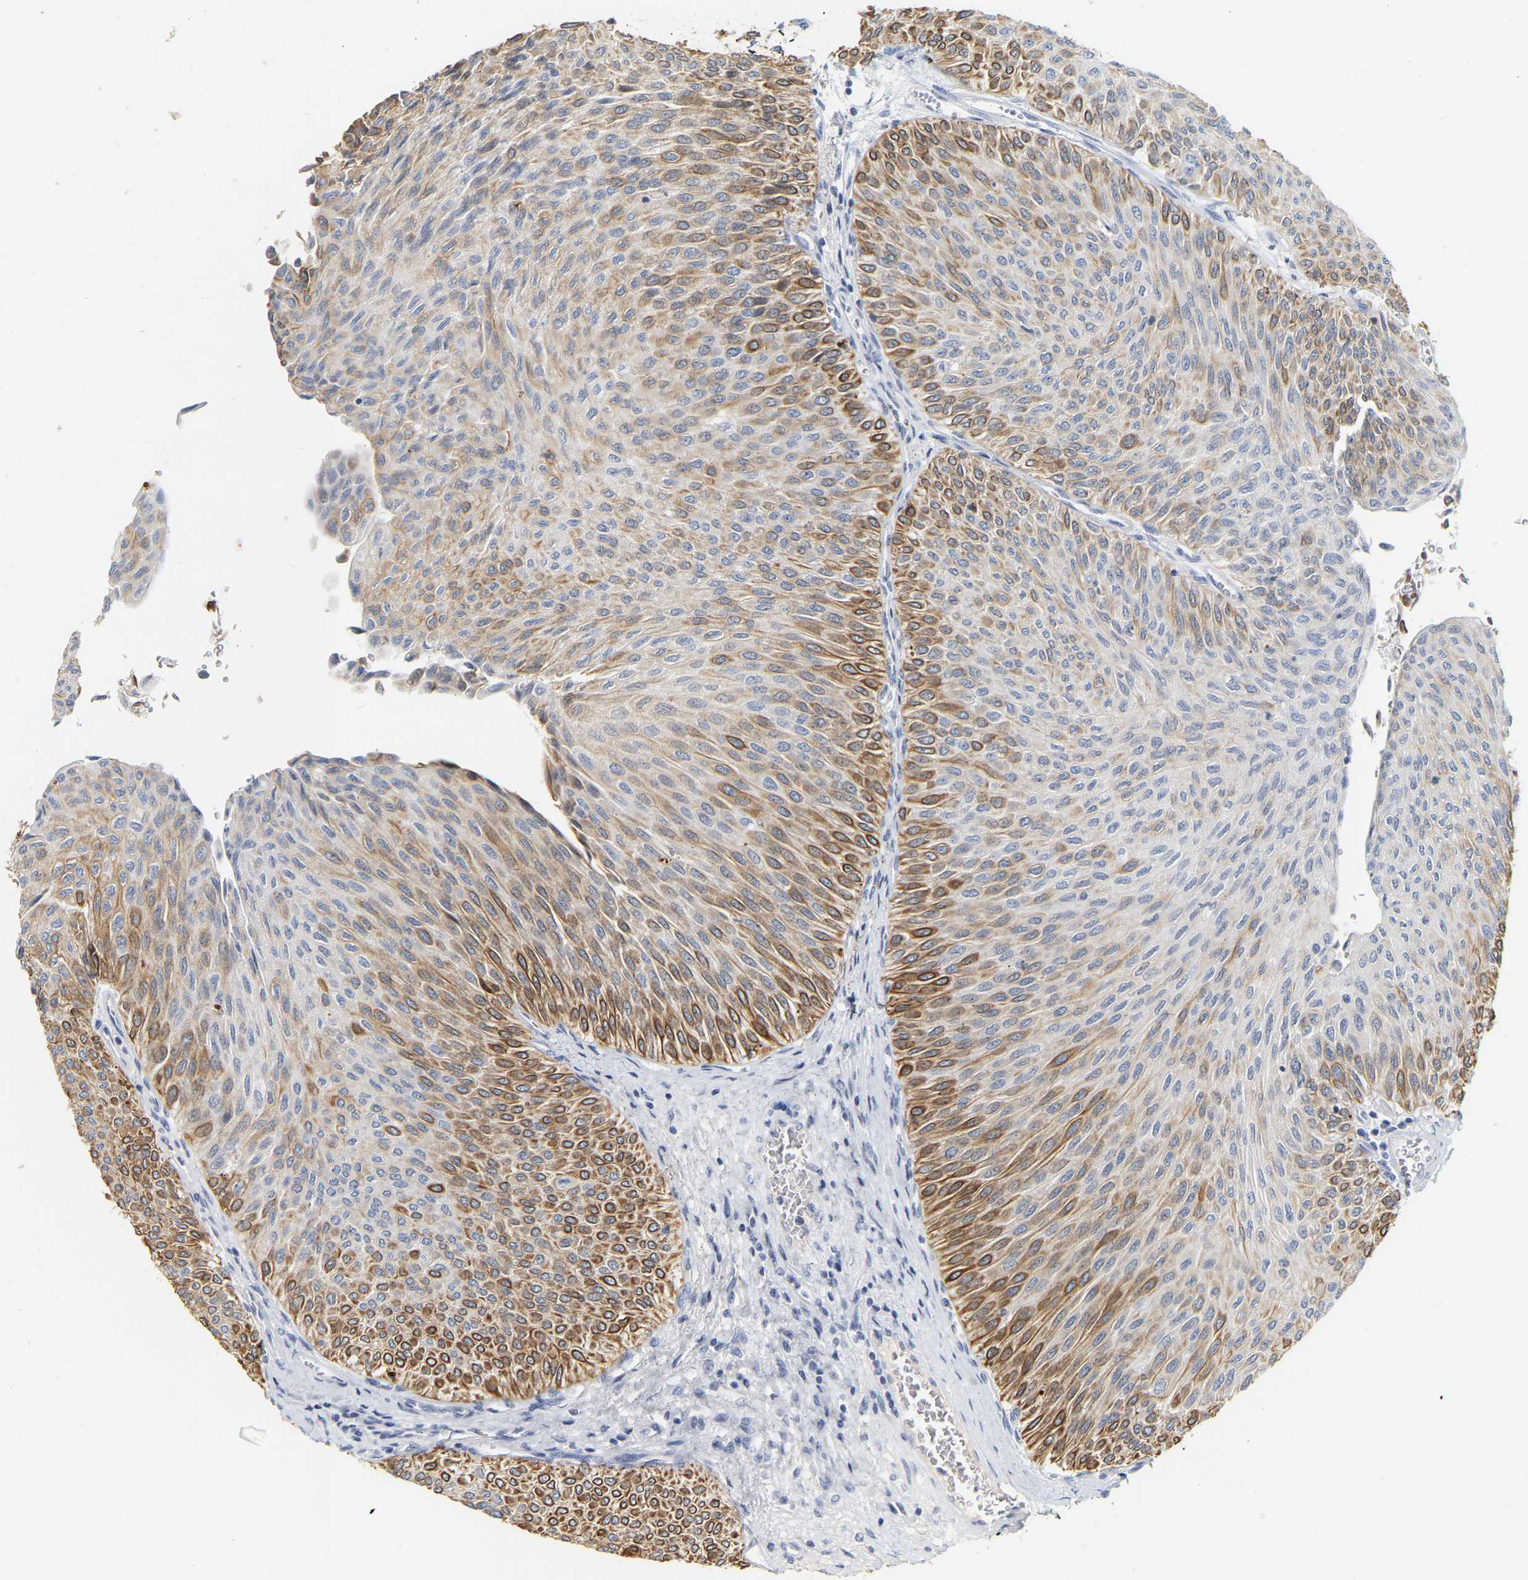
{"staining": {"intensity": "moderate", "quantity": "25%-75%", "location": "cytoplasmic/membranous"}, "tissue": "urothelial cancer", "cell_type": "Tumor cells", "image_type": "cancer", "snomed": [{"axis": "morphology", "description": "Urothelial carcinoma, Low grade"}, {"axis": "topography", "description": "Urinary bladder"}], "caption": "A photomicrograph of low-grade urothelial carcinoma stained for a protein reveals moderate cytoplasmic/membranous brown staining in tumor cells. (Brightfield microscopy of DAB IHC at high magnification).", "gene": "KRT76", "patient": {"sex": "male", "age": 78}}